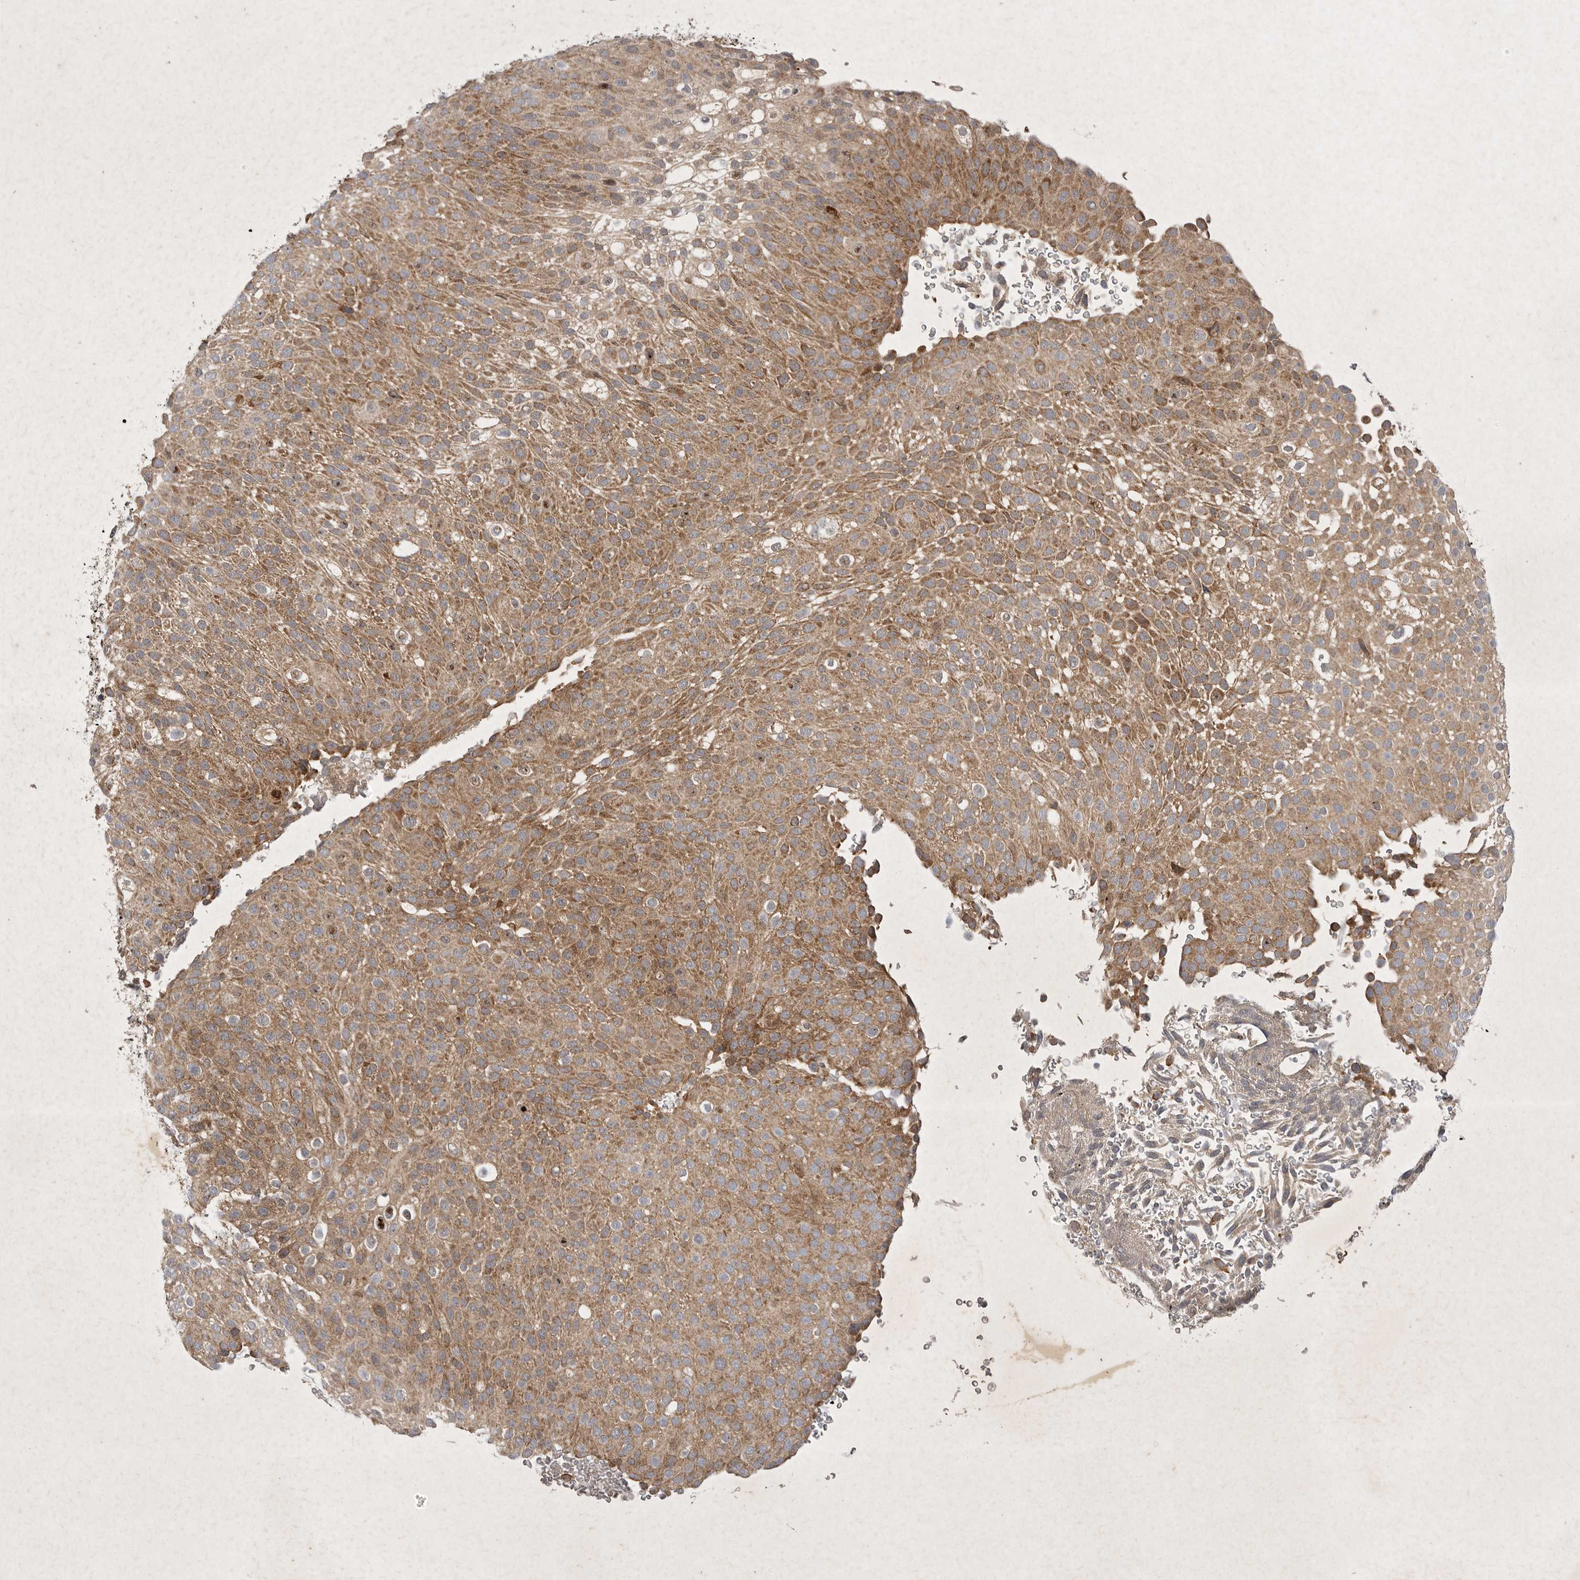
{"staining": {"intensity": "moderate", "quantity": ">75%", "location": "cytoplasmic/membranous"}, "tissue": "urothelial cancer", "cell_type": "Tumor cells", "image_type": "cancer", "snomed": [{"axis": "morphology", "description": "Urothelial carcinoma, Low grade"}, {"axis": "topography", "description": "Urinary bladder"}], "caption": "Urothelial cancer tissue displays moderate cytoplasmic/membranous positivity in about >75% of tumor cells", "gene": "DDR1", "patient": {"sex": "male", "age": 78}}